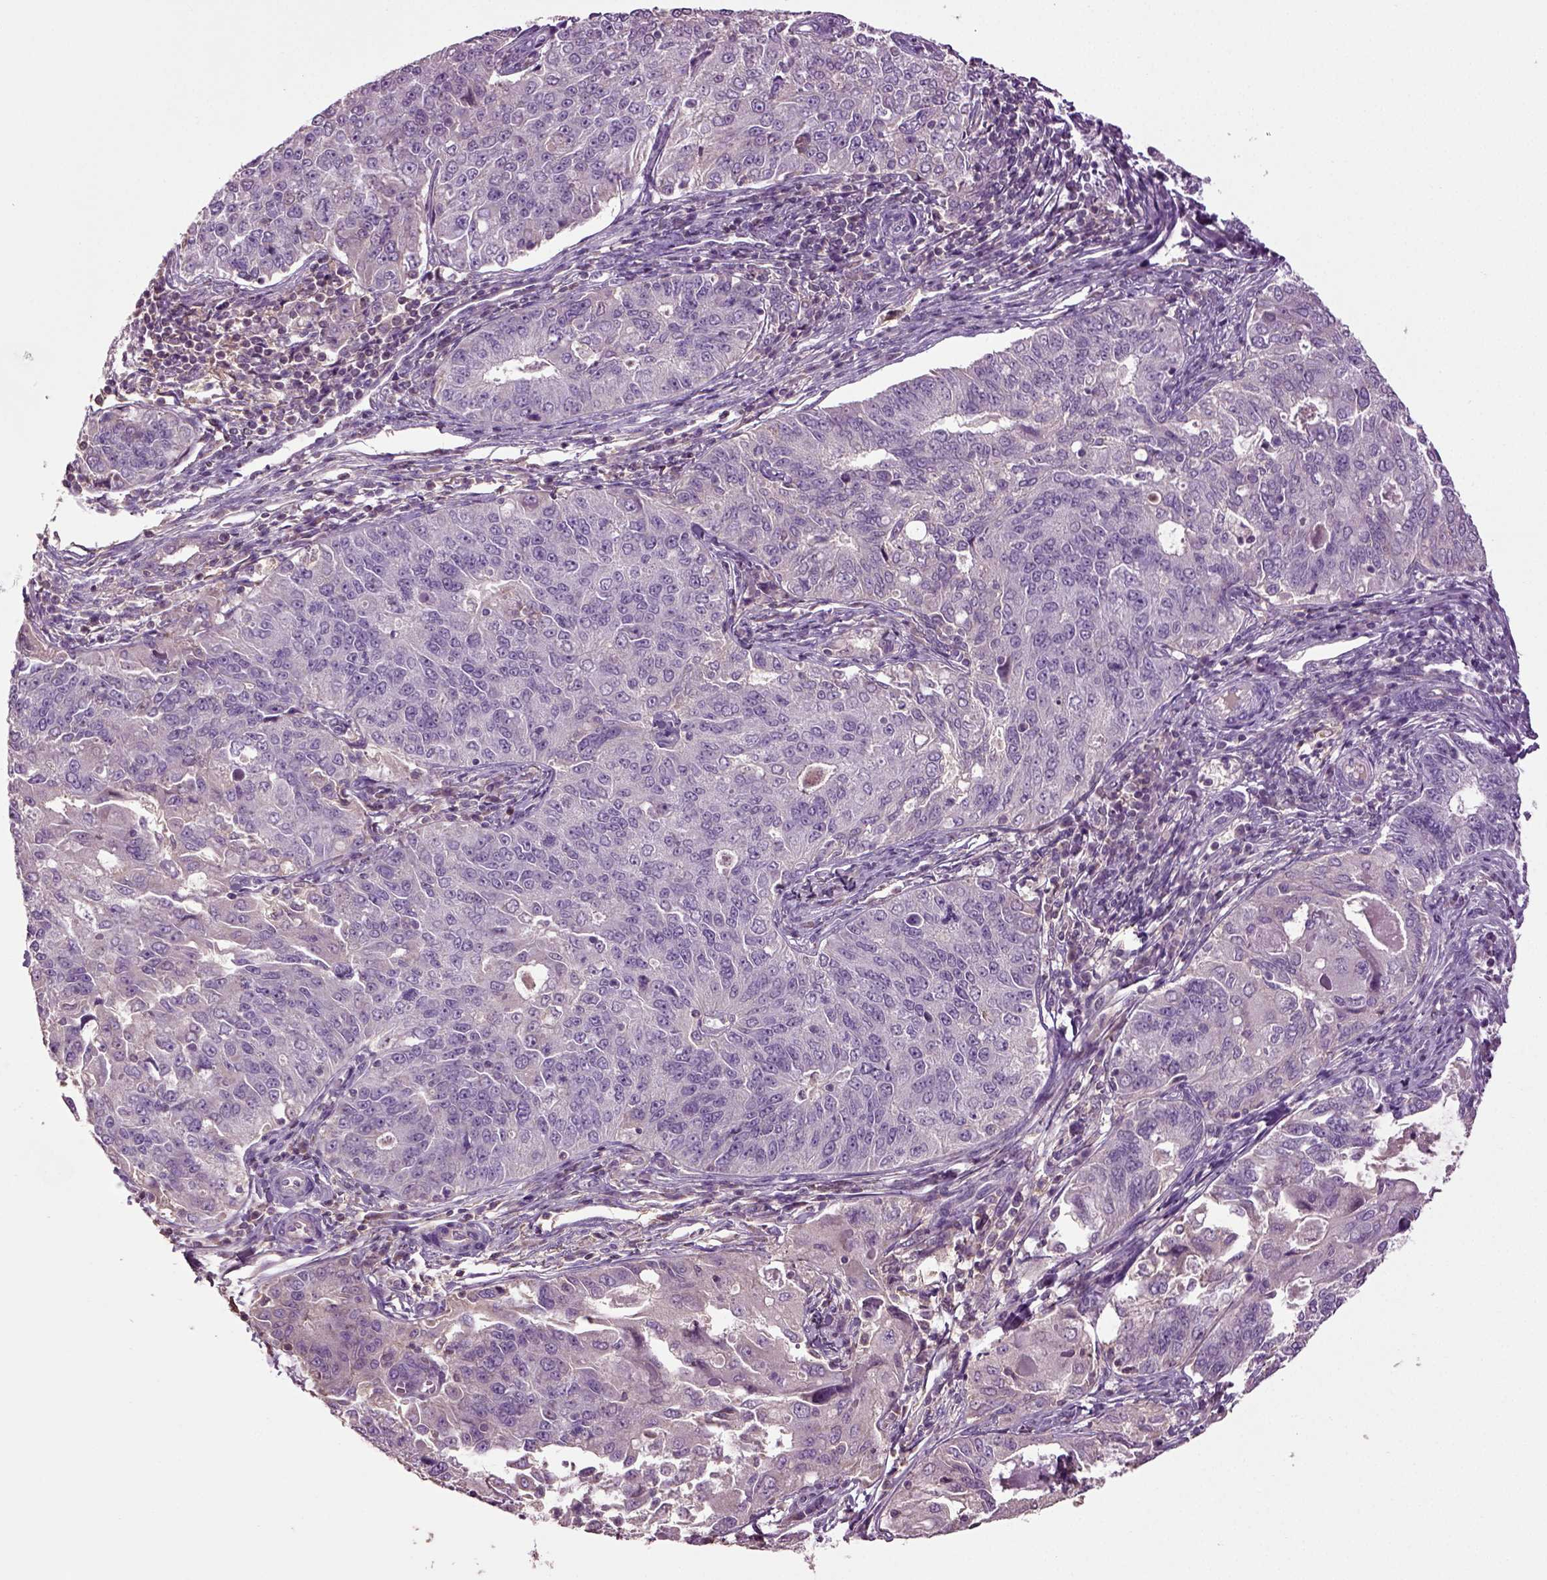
{"staining": {"intensity": "negative", "quantity": "none", "location": "none"}, "tissue": "endometrial cancer", "cell_type": "Tumor cells", "image_type": "cancer", "snomed": [{"axis": "morphology", "description": "Adenocarcinoma, NOS"}, {"axis": "topography", "description": "Endometrium"}], "caption": "Histopathology image shows no protein expression in tumor cells of endometrial adenocarcinoma tissue.", "gene": "DEFB118", "patient": {"sex": "female", "age": 43}}